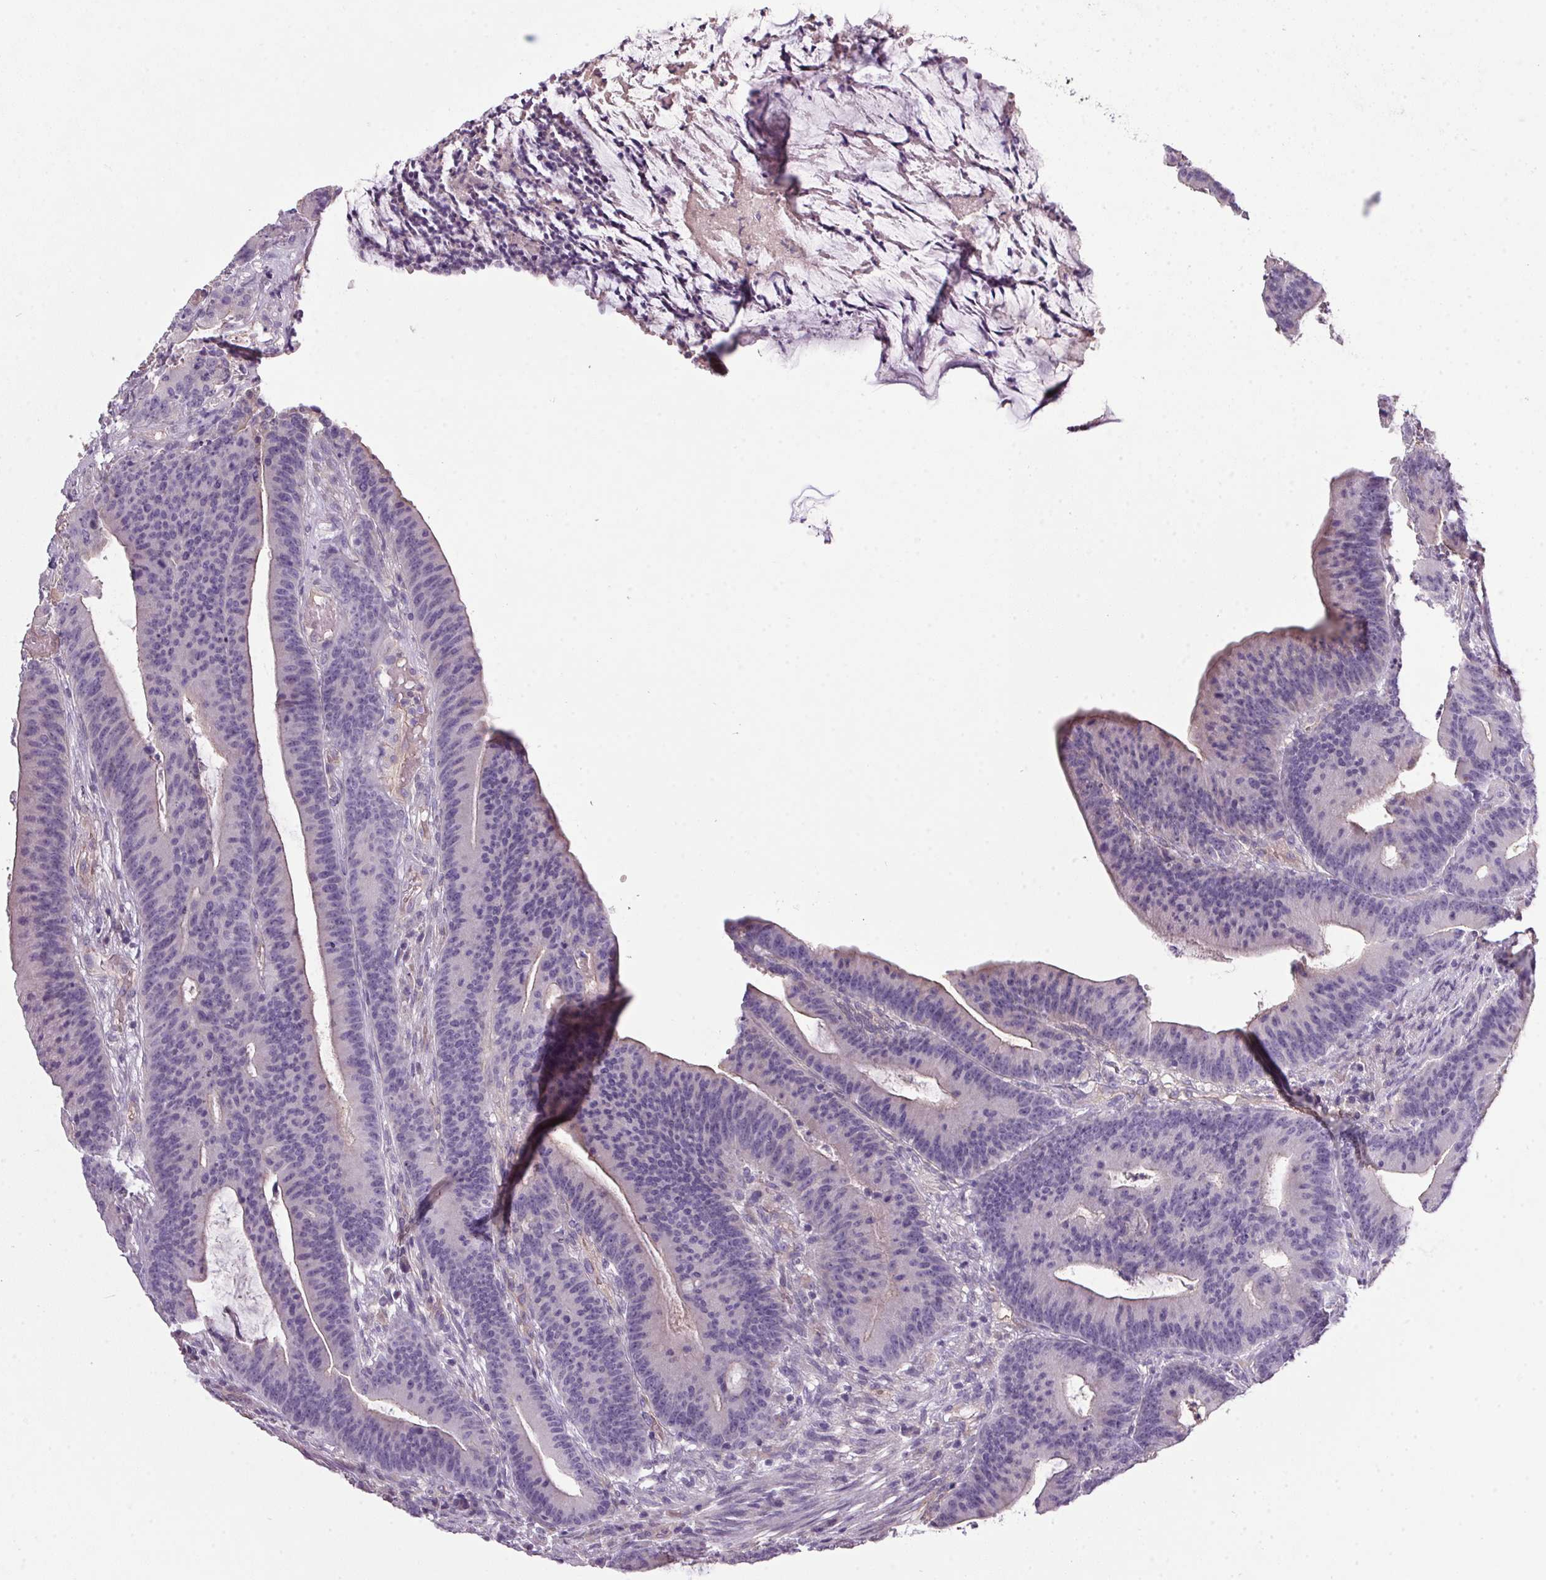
{"staining": {"intensity": "negative", "quantity": "none", "location": "none"}, "tissue": "colorectal cancer", "cell_type": "Tumor cells", "image_type": "cancer", "snomed": [{"axis": "morphology", "description": "Adenocarcinoma, NOS"}, {"axis": "topography", "description": "Colon"}], "caption": "Tumor cells show no significant protein expression in colorectal adenocarcinoma. (DAB immunohistochemistry with hematoxylin counter stain).", "gene": "APOC4", "patient": {"sex": "female", "age": 78}}